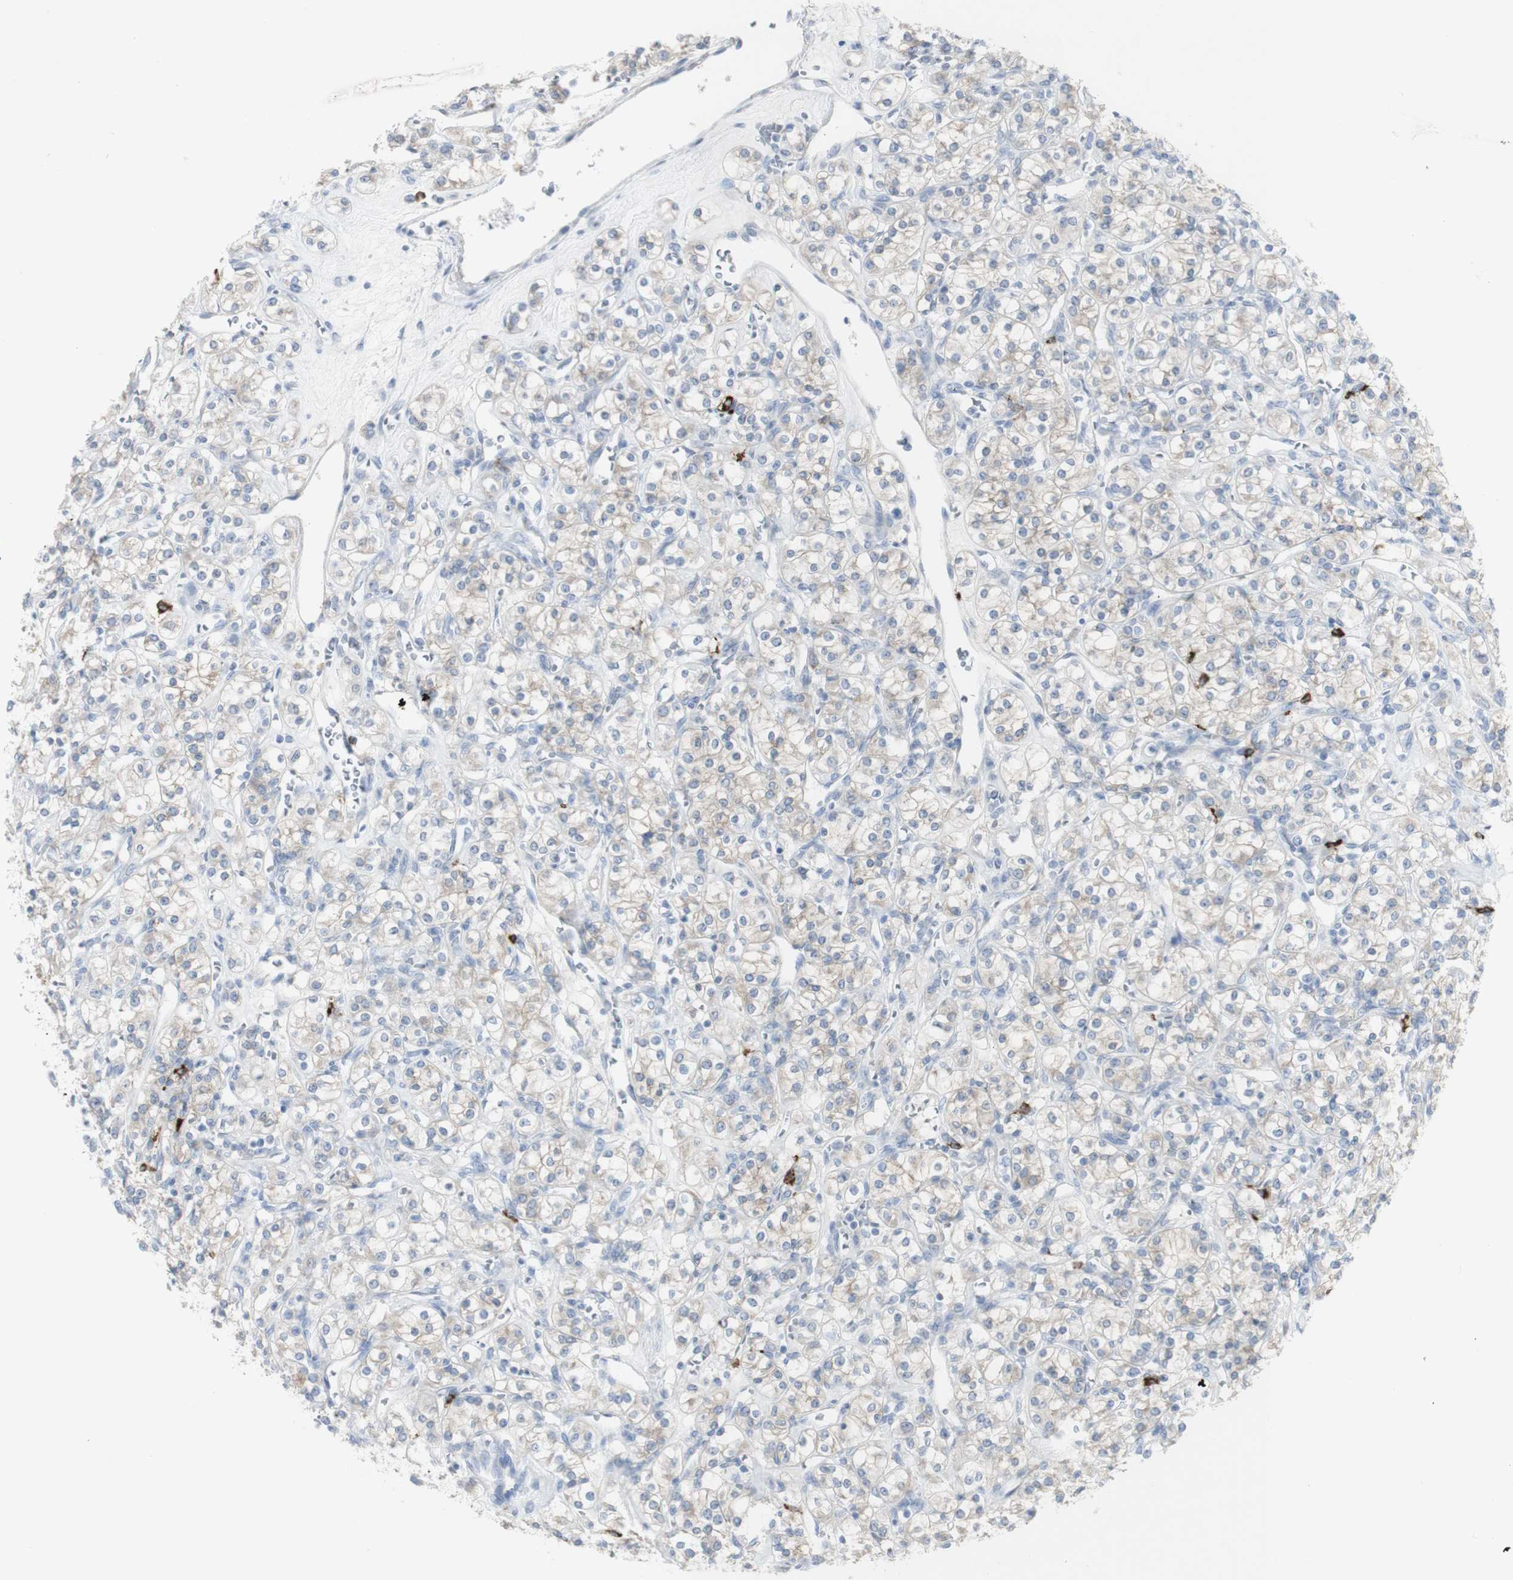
{"staining": {"intensity": "weak", "quantity": "<25%", "location": "cytoplasmic/membranous"}, "tissue": "renal cancer", "cell_type": "Tumor cells", "image_type": "cancer", "snomed": [{"axis": "morphology", "description": "Adenocarcinoma, NOS"}, {"axis": "topography", "description": "Kidney"}], "caption": "Immunohistochemical staining of renal adenocarcinoma demonstrates no significant positivity in tumor cells.", "gene": "CD207", "patient": {"sex": "male", "age": 77}}